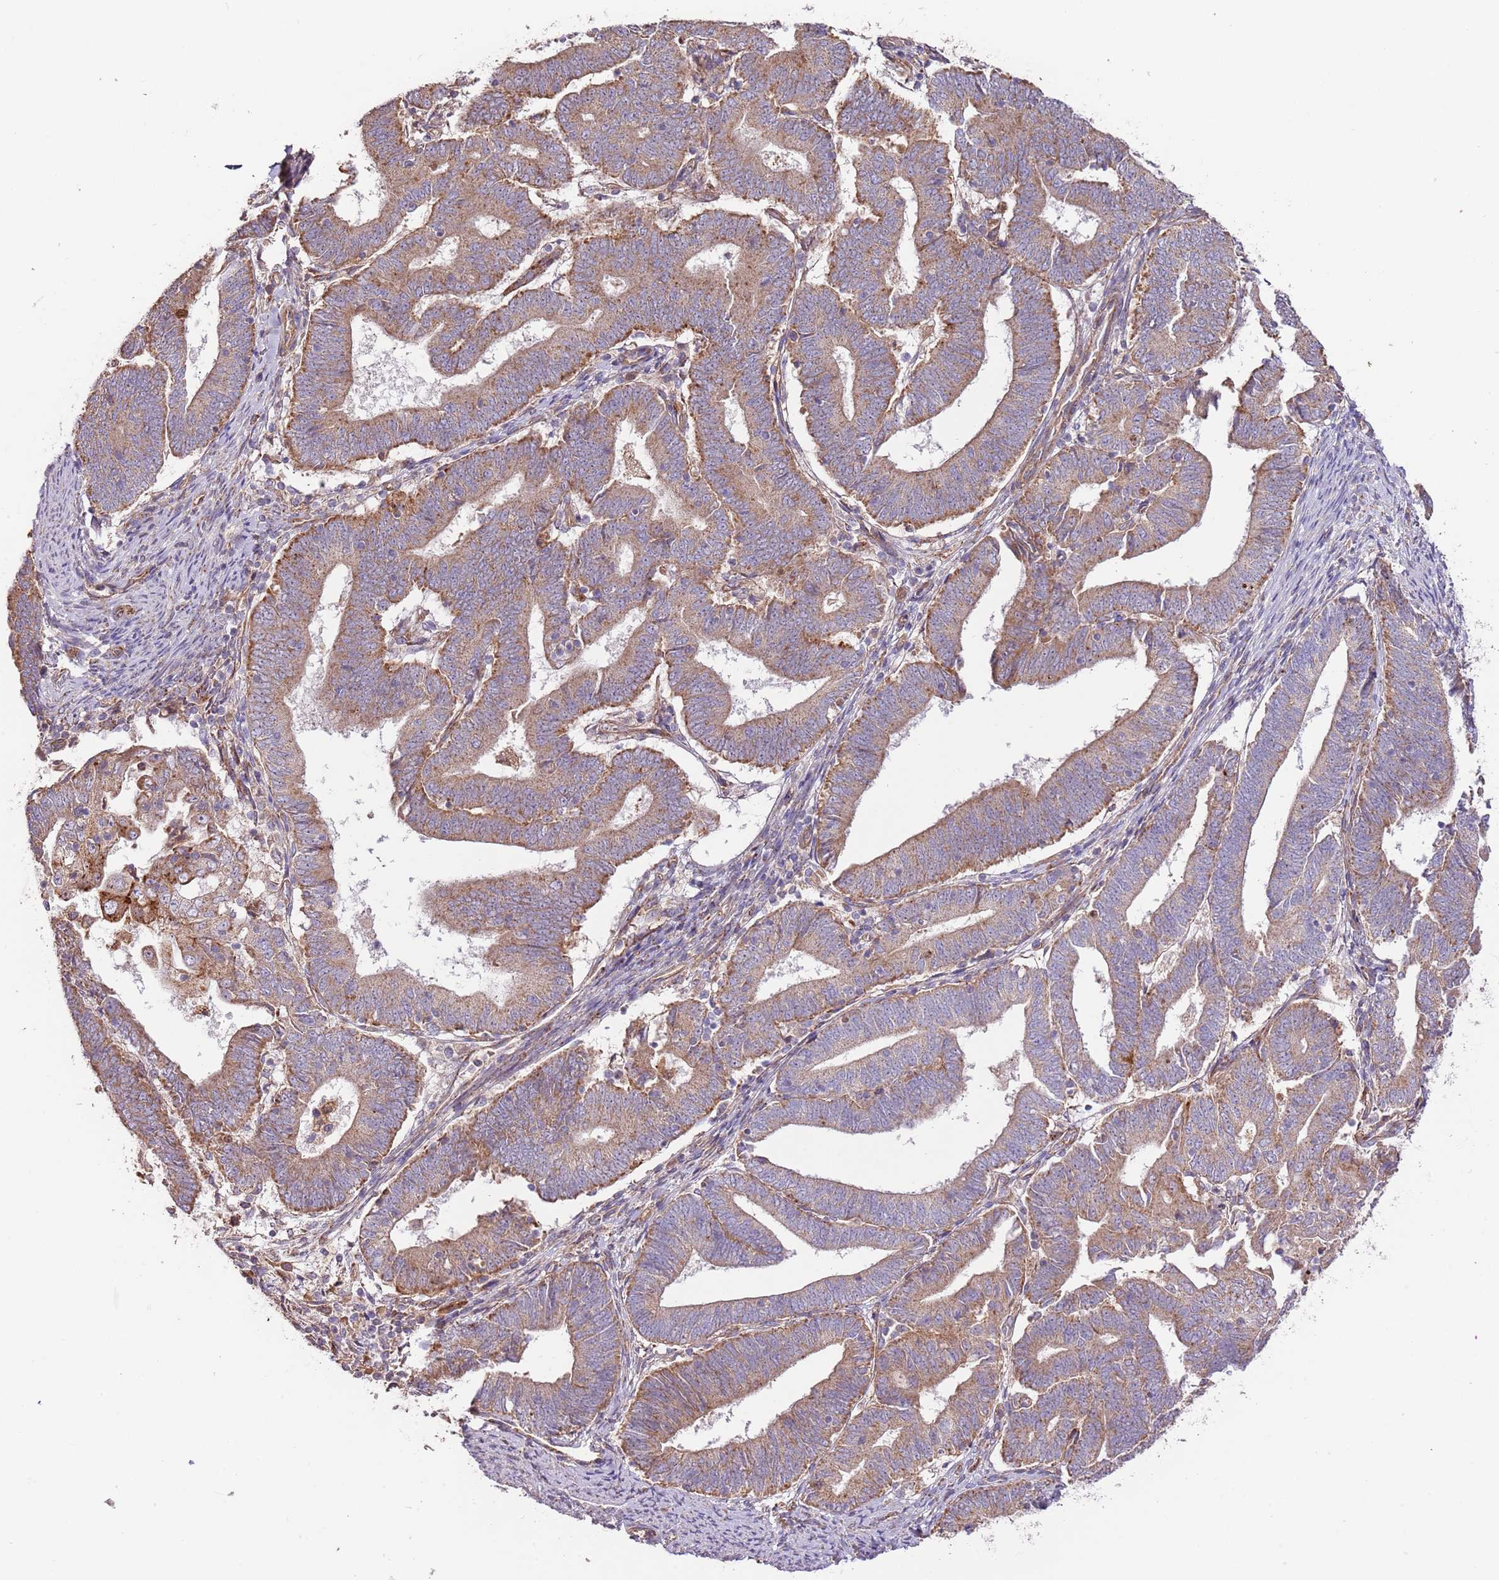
{"staining": {"intensity": "moderate", "quantity": ">75%", "location": "cytoplasmic/membranous"}, "tissue": "endometrial cancer", "cell_type": "Tumor cells", "image_type": "cancer", "snomed": [{"axis": "morphology", "description": "Adenocarcinoma, NOS"}, {"axis": "topography", "description": "Endometrium"}], "caption": "Moderate cytoplasmic/membranous expression for a protein is identified in about >75% of tumor cells of endometrial cancer (adenocarcinoma) using immunohistochemistry.", "gene": "DOCK6", "patient": {"sex": "female", "age": 70}}